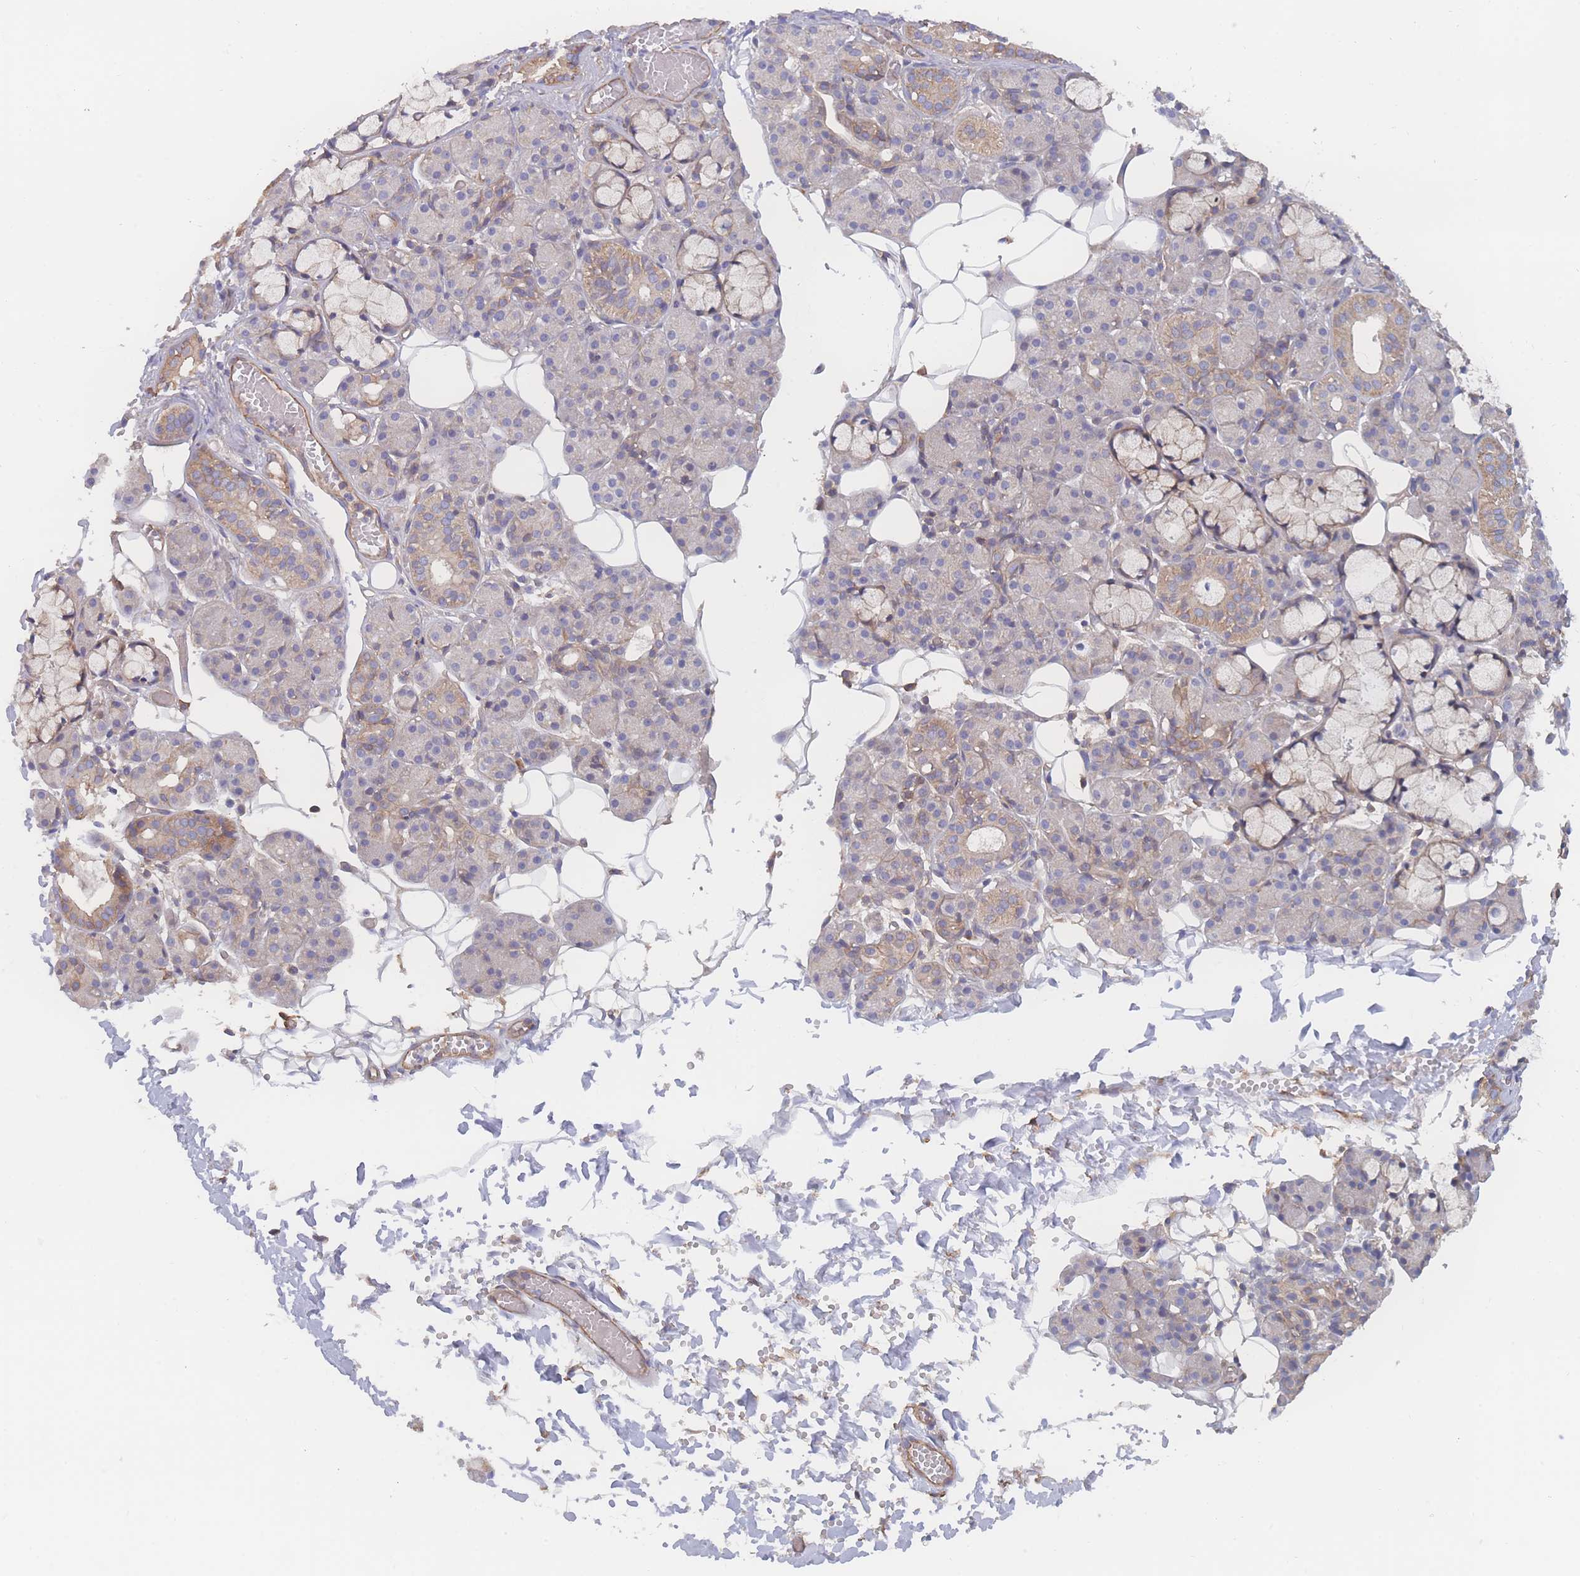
{"staining": {"intensity": "moderate", "quantity": "<25%", "location": "cytoplasmic/membranous"}, "tissue": "salivary gland", "cell_type": "Glandular cells", "image_type": "normal", "snomed": [{"axis": "morphology", "description": "Normal tissue, NOS"}, {"axis": "topography", "description": "Salivary gland"}], "caption": "Unremarkable salivary gland reveals moderate cytoplasmic/membranous staining in about <25% of glandular cells, visualized by immunohistochemistry. (IHC, brightfield microscopy, high magnification).", "gene": "CFAP97", "patient": {"sex": "male", "age": 63}}